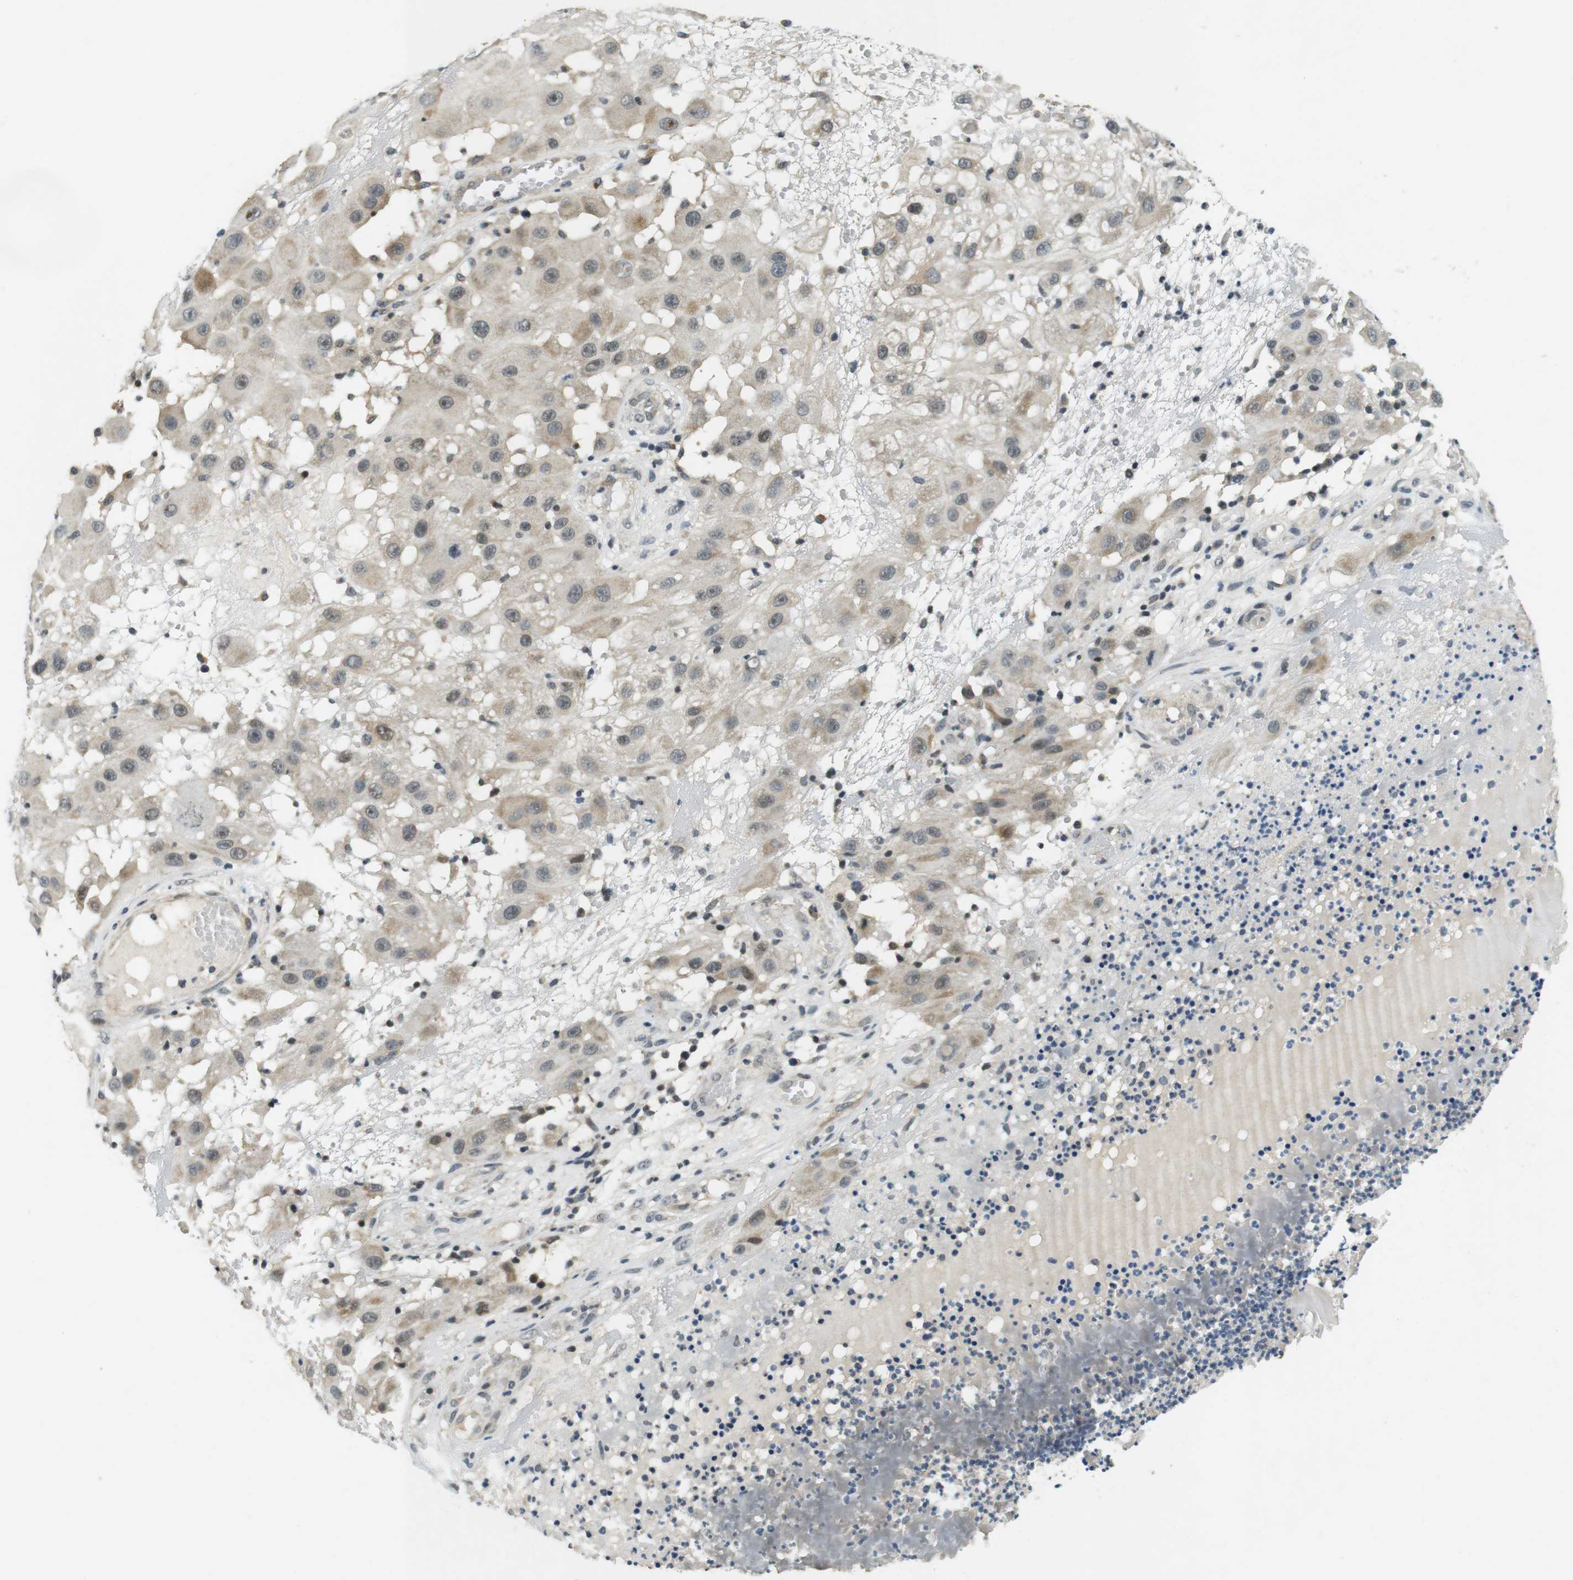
{"staining": {"intensity": "weak", "quantity": "25%-75%", "location": "cytoplasmic/membranous"}, "tissue": "melanoma", "cell_type": "Tumor cells", "image_type": "cancer", "snomed": [{"axis": "morphology", "description": "Malignant melanoma, NOS"}, {"axis": "topography", "description": "Skin"}], "caption": "Brown immunohistochemical staining in melanoma demonstrates weak cytoplasmic/membranous expression in approximately 25%-75% of tumor cells. Ihc stains the protein of interest in brown and the nuclei are stained blue.", "gene": "BRD4", "patient": {"sex": "female", "age": 81}}